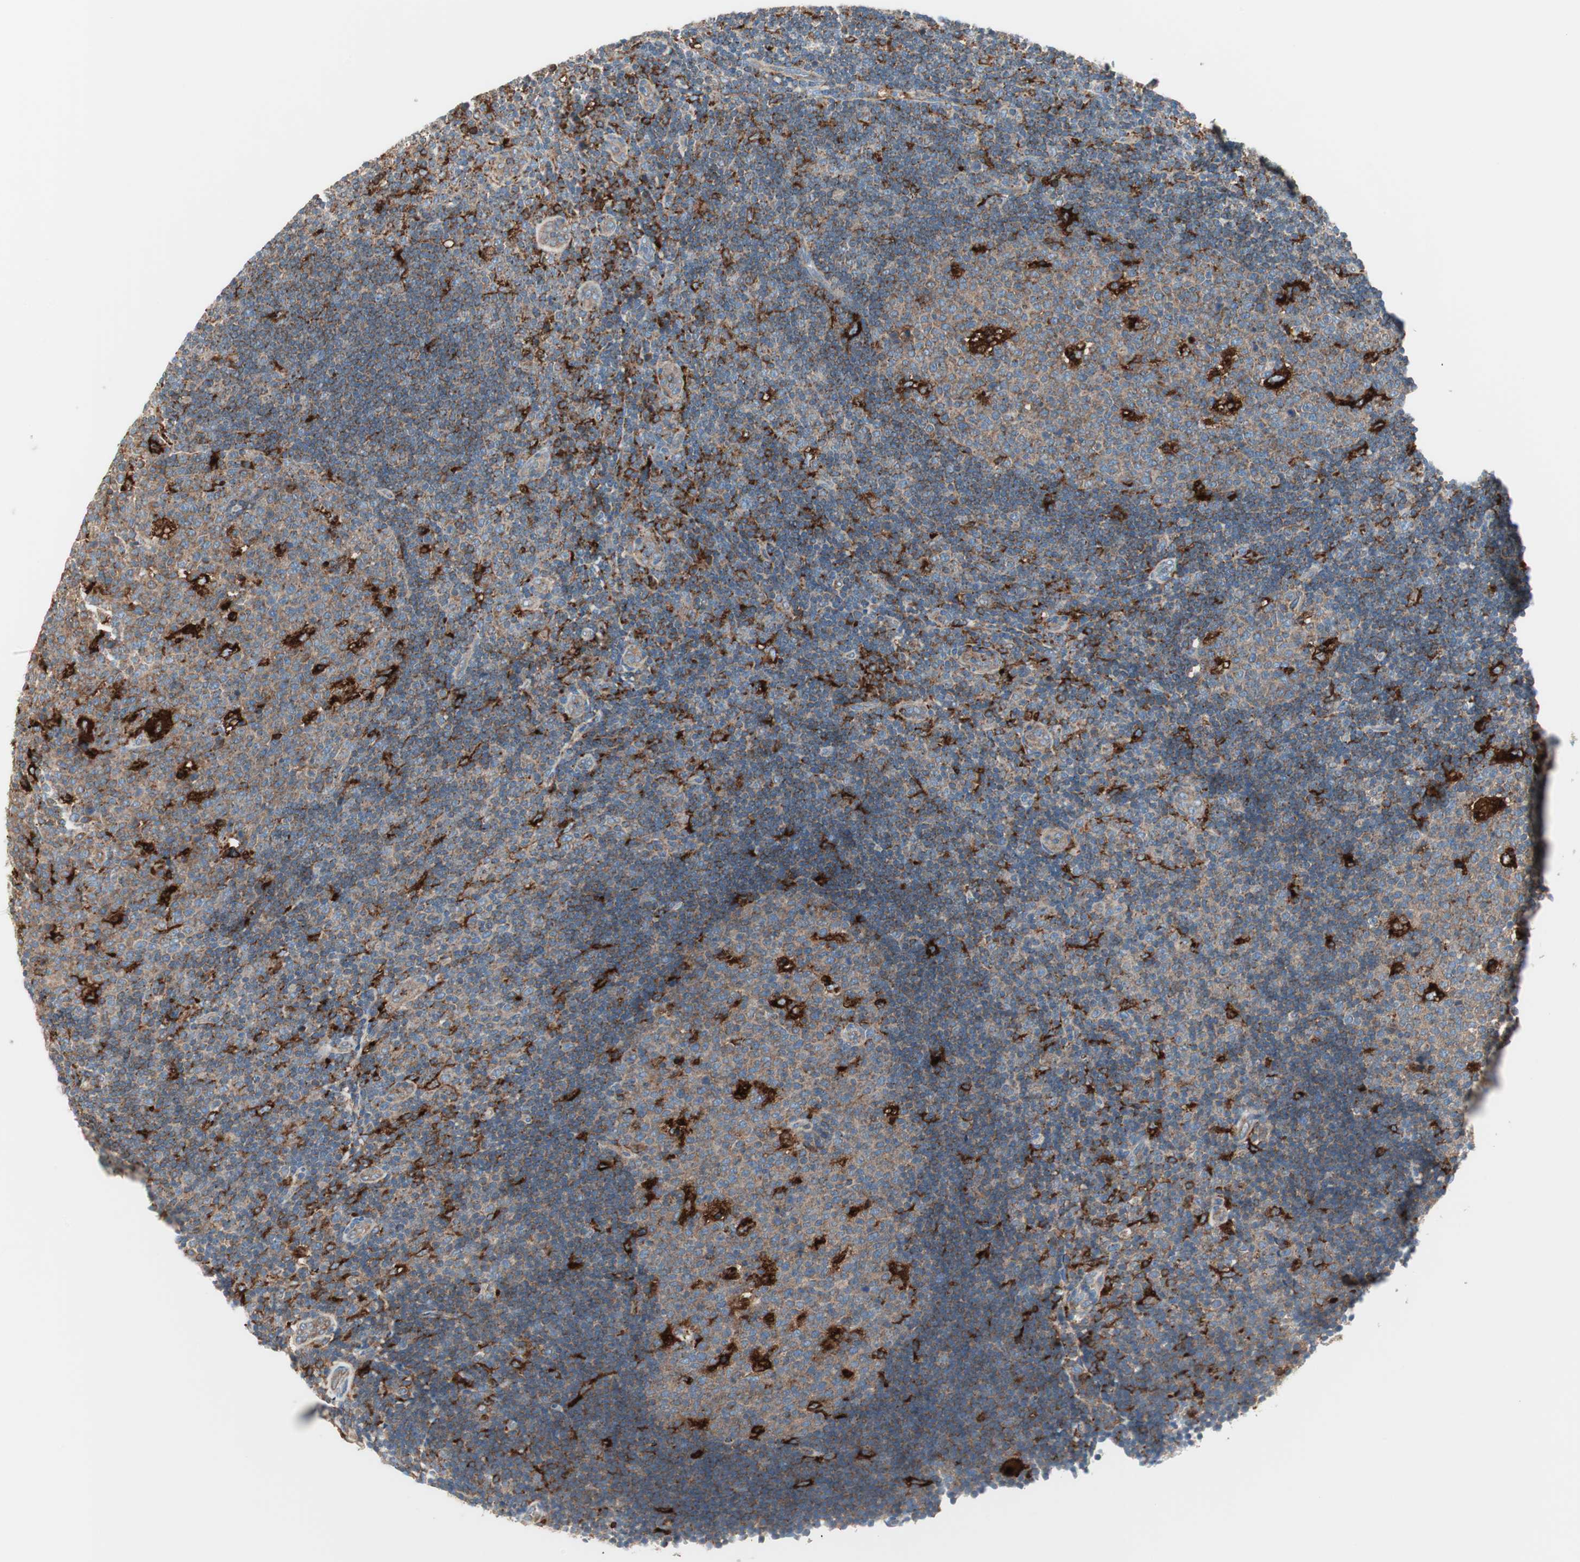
{"staining": {"intensity": "strong", "quantity": "<25%", "location": "cytoplasmic/membranous"}, "tissue": "lymph node", "cell_type": "Germinal center cells", "image_type": "normal", "snomed": [{"axis": "morphology", "description": "Normal tissue, NOS"}, {"axis": "topography", "description": "Lymph node"}, {"axis": "topography", "description": "Salivary gland"}], "caption": "Immunohistochemical staining of unremarkable human lymph node reveals medium levels of strong cytoplasmic/membranous positivity in about <25% of germinal center cells. (brown staining indicates protein expression, while blue staining denotes nuclei).", "gene": "ATP6V1G1", "patient": {"sex": "male", "age": 8}}